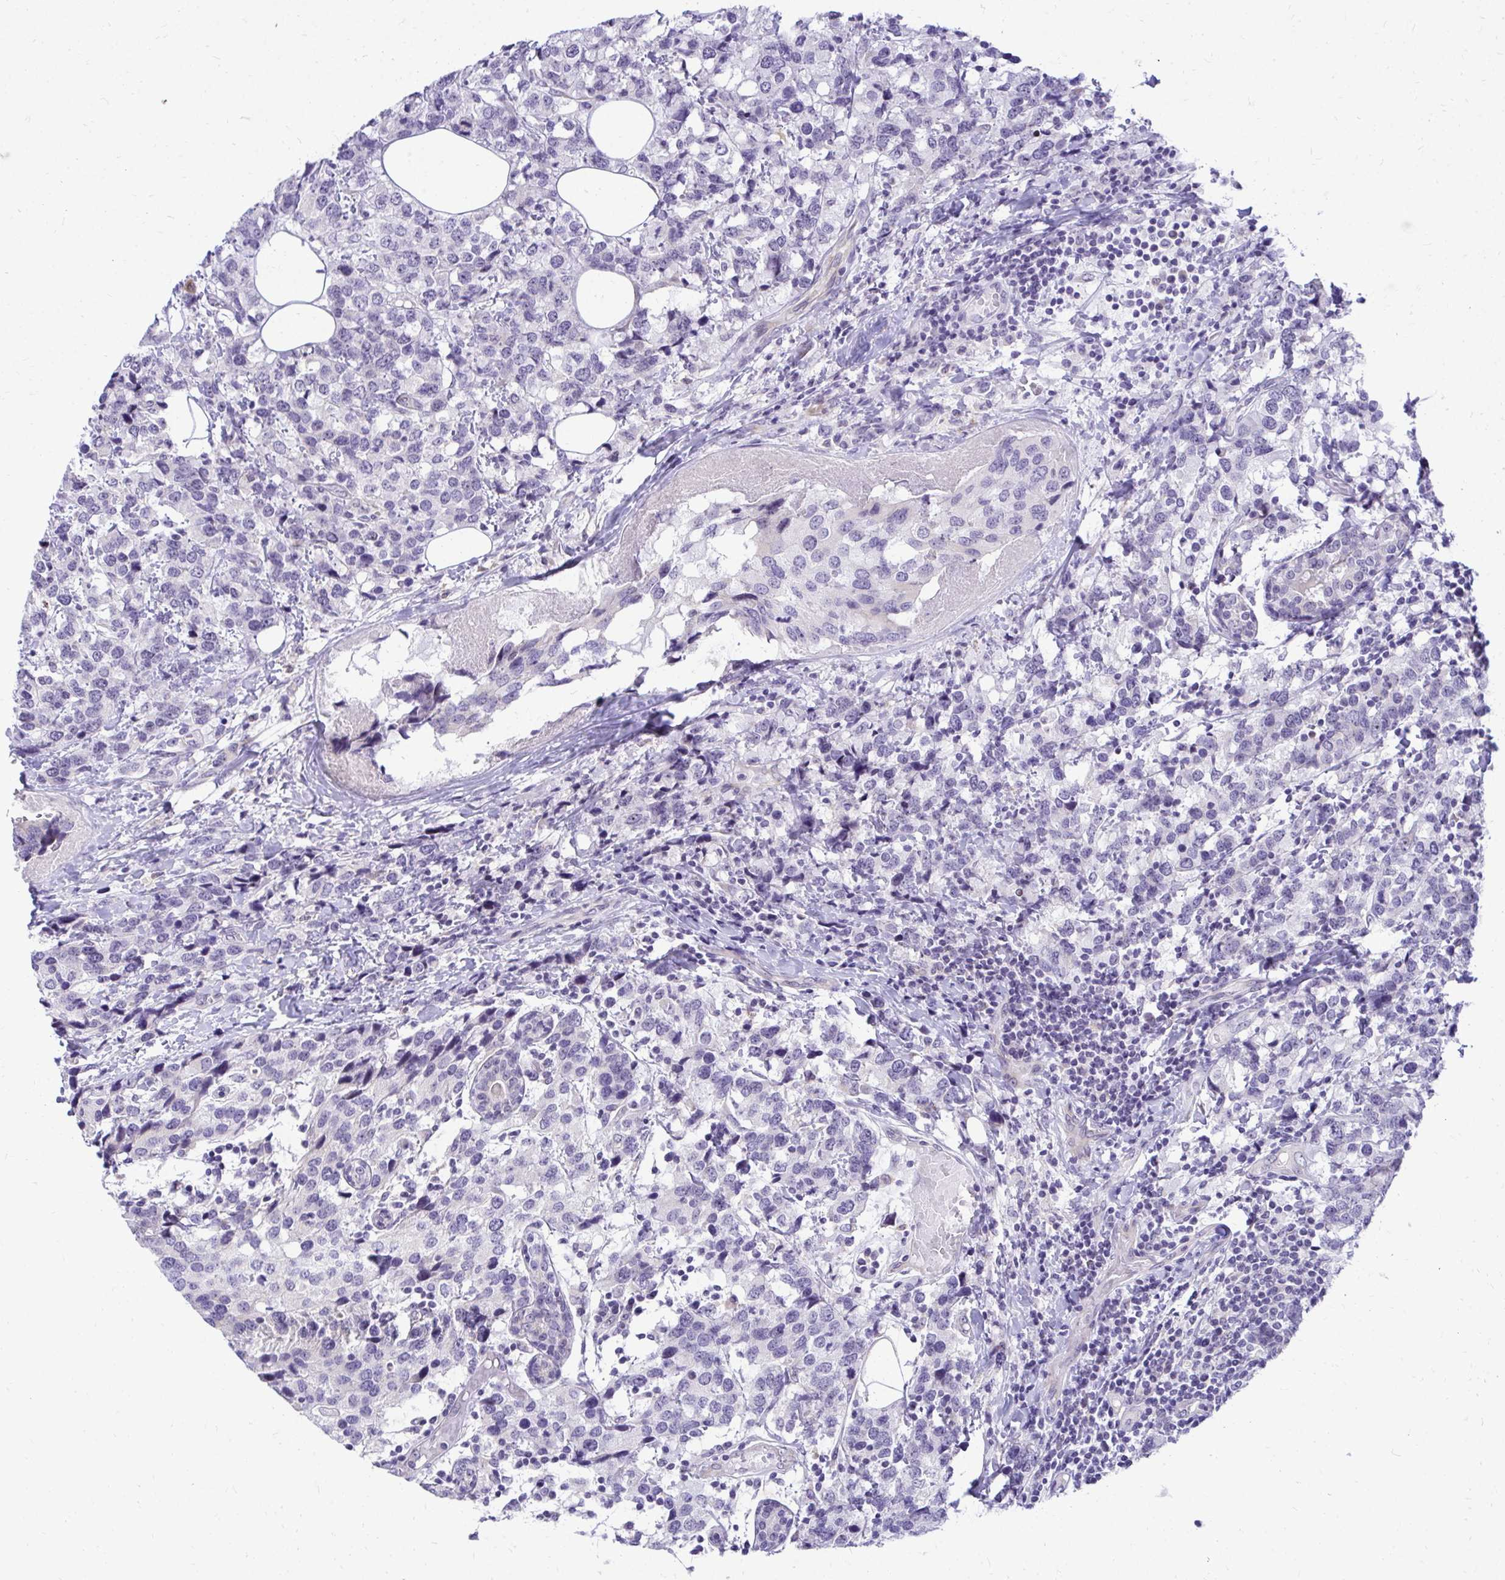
{"staining": {"intensity": "negative", "quantity": "none", "location": "none"}, "tissue": "breast cancer", "cell_type": "Tumor cells", "image_type": "cancer", "snomed": [{"axis": "morphology", "description": "Lobular carcinoma"}, {"axis": "topography", "description": "Breast"}], "caption": "Immunohistochemical staining of human breast cancer (lobular carcinoma) reveals no significant positivity in tumor cells.", "gene": "NIFK", "patient": {"sex": "female", "age": 59}}